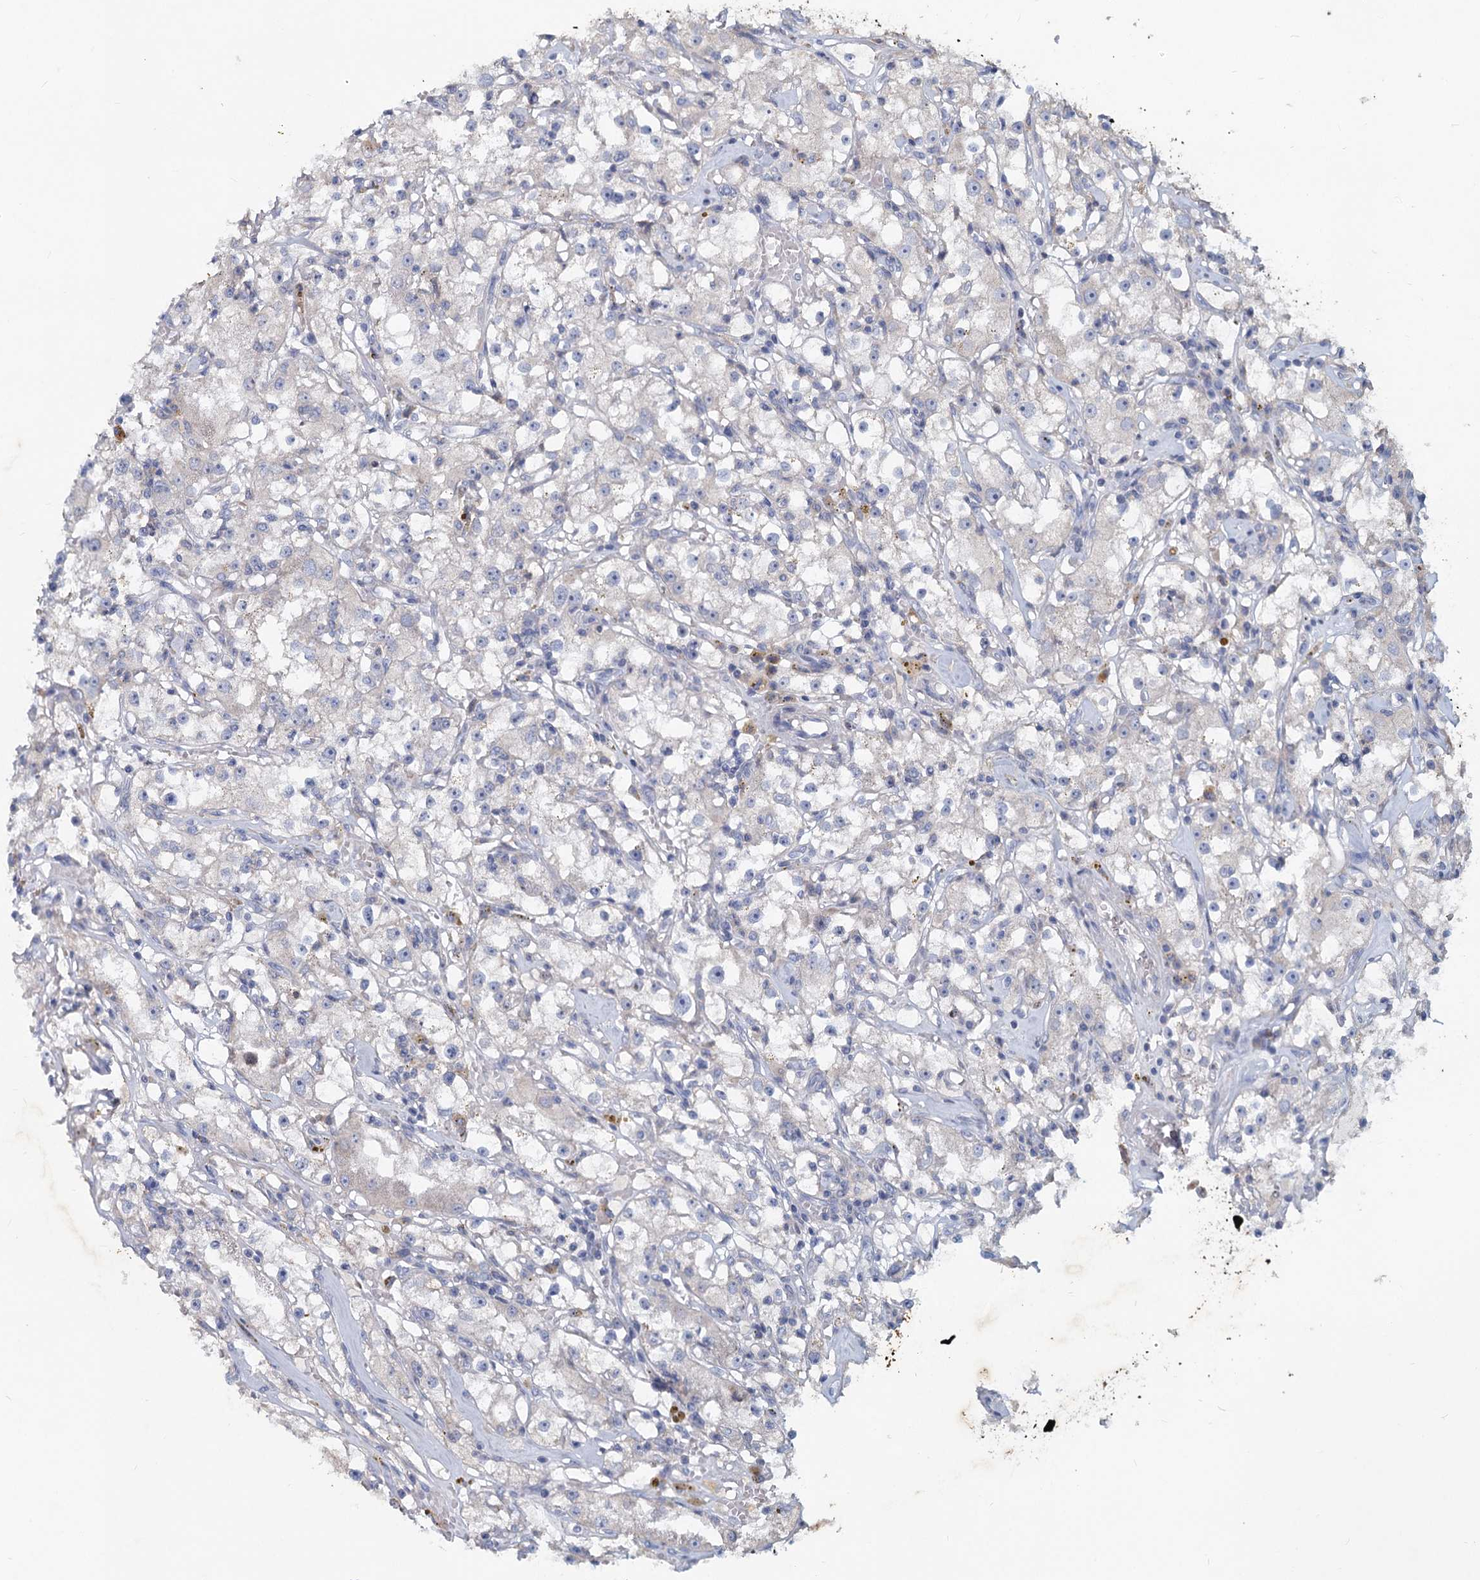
{"staining": {"intensity": "negative", "quantity": "none", "location": "none"}, "tissue": "renal cancer", "cell_type": "Tumor cells", "image_type": "cancer", "snomed": [{"axis": "morphology", "description": "Adenocarcinoma, NOS"}, {"axis": "topography", "description": "Kidney"}], "caption": "This is an IHC photomicrograph of human adenocarcinoma (renal). There is no positivity in tumor cells.", "gene": "TMX2", "patient": {"sex": "male", "age": 56}}